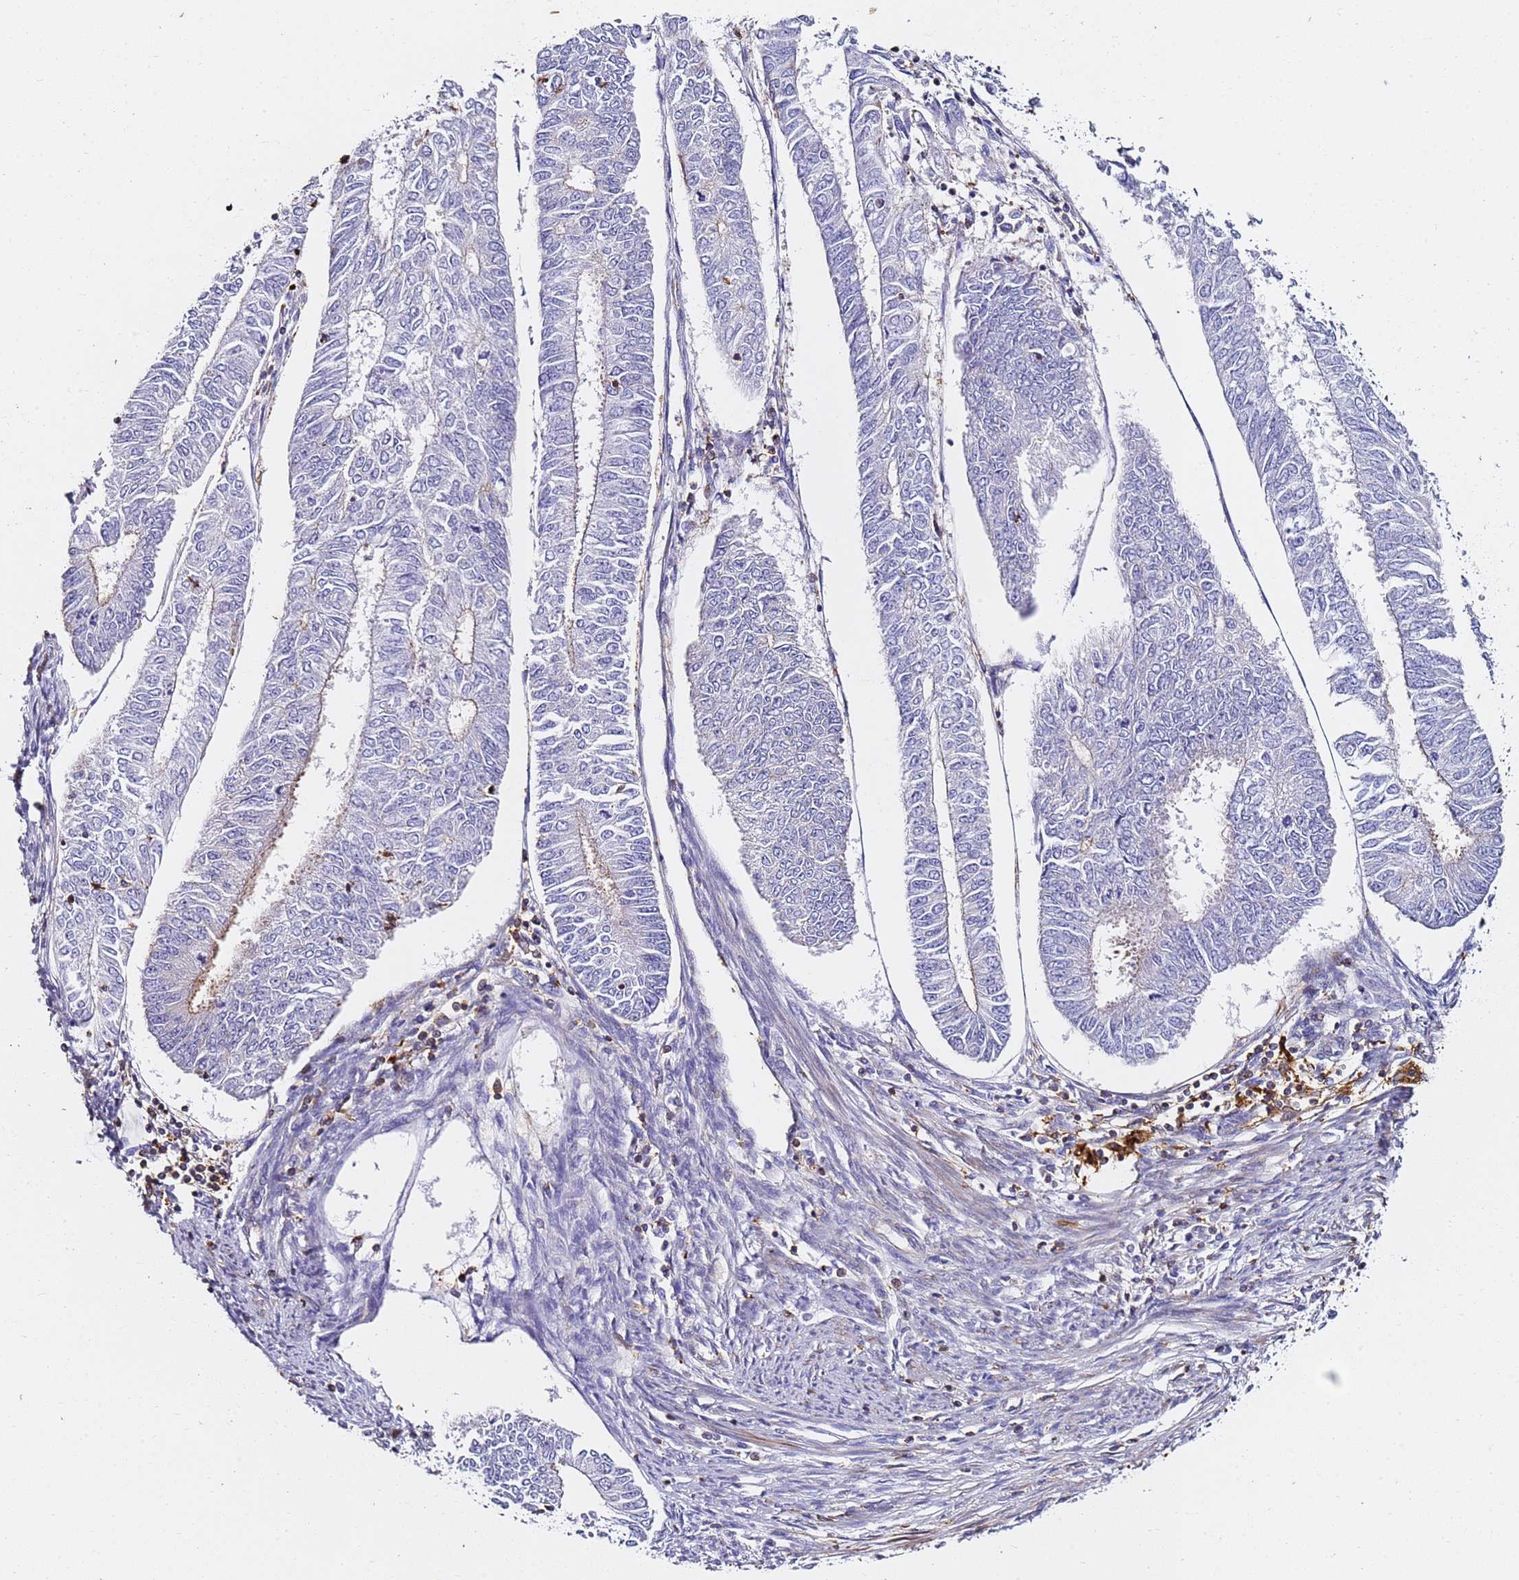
{"staining": {"intensity": "negative", "quantity": "none", "location": "none"}, "tissue": "endometrial cancer", "cell_type": "Tumor cells", "image_type": "cancer", "snomed": [{"axis": "morphology", "description": "Adenocarcinoma, NOS"}, {"axis": "topography", "description": "Endometrium"}], "caption": "This is an immunohistochemistry micrograph of endometrial cancer. There is no expression in tumor cells.", "gene": "ZNF671", "patient": {"sex": "female", "age": 68}}